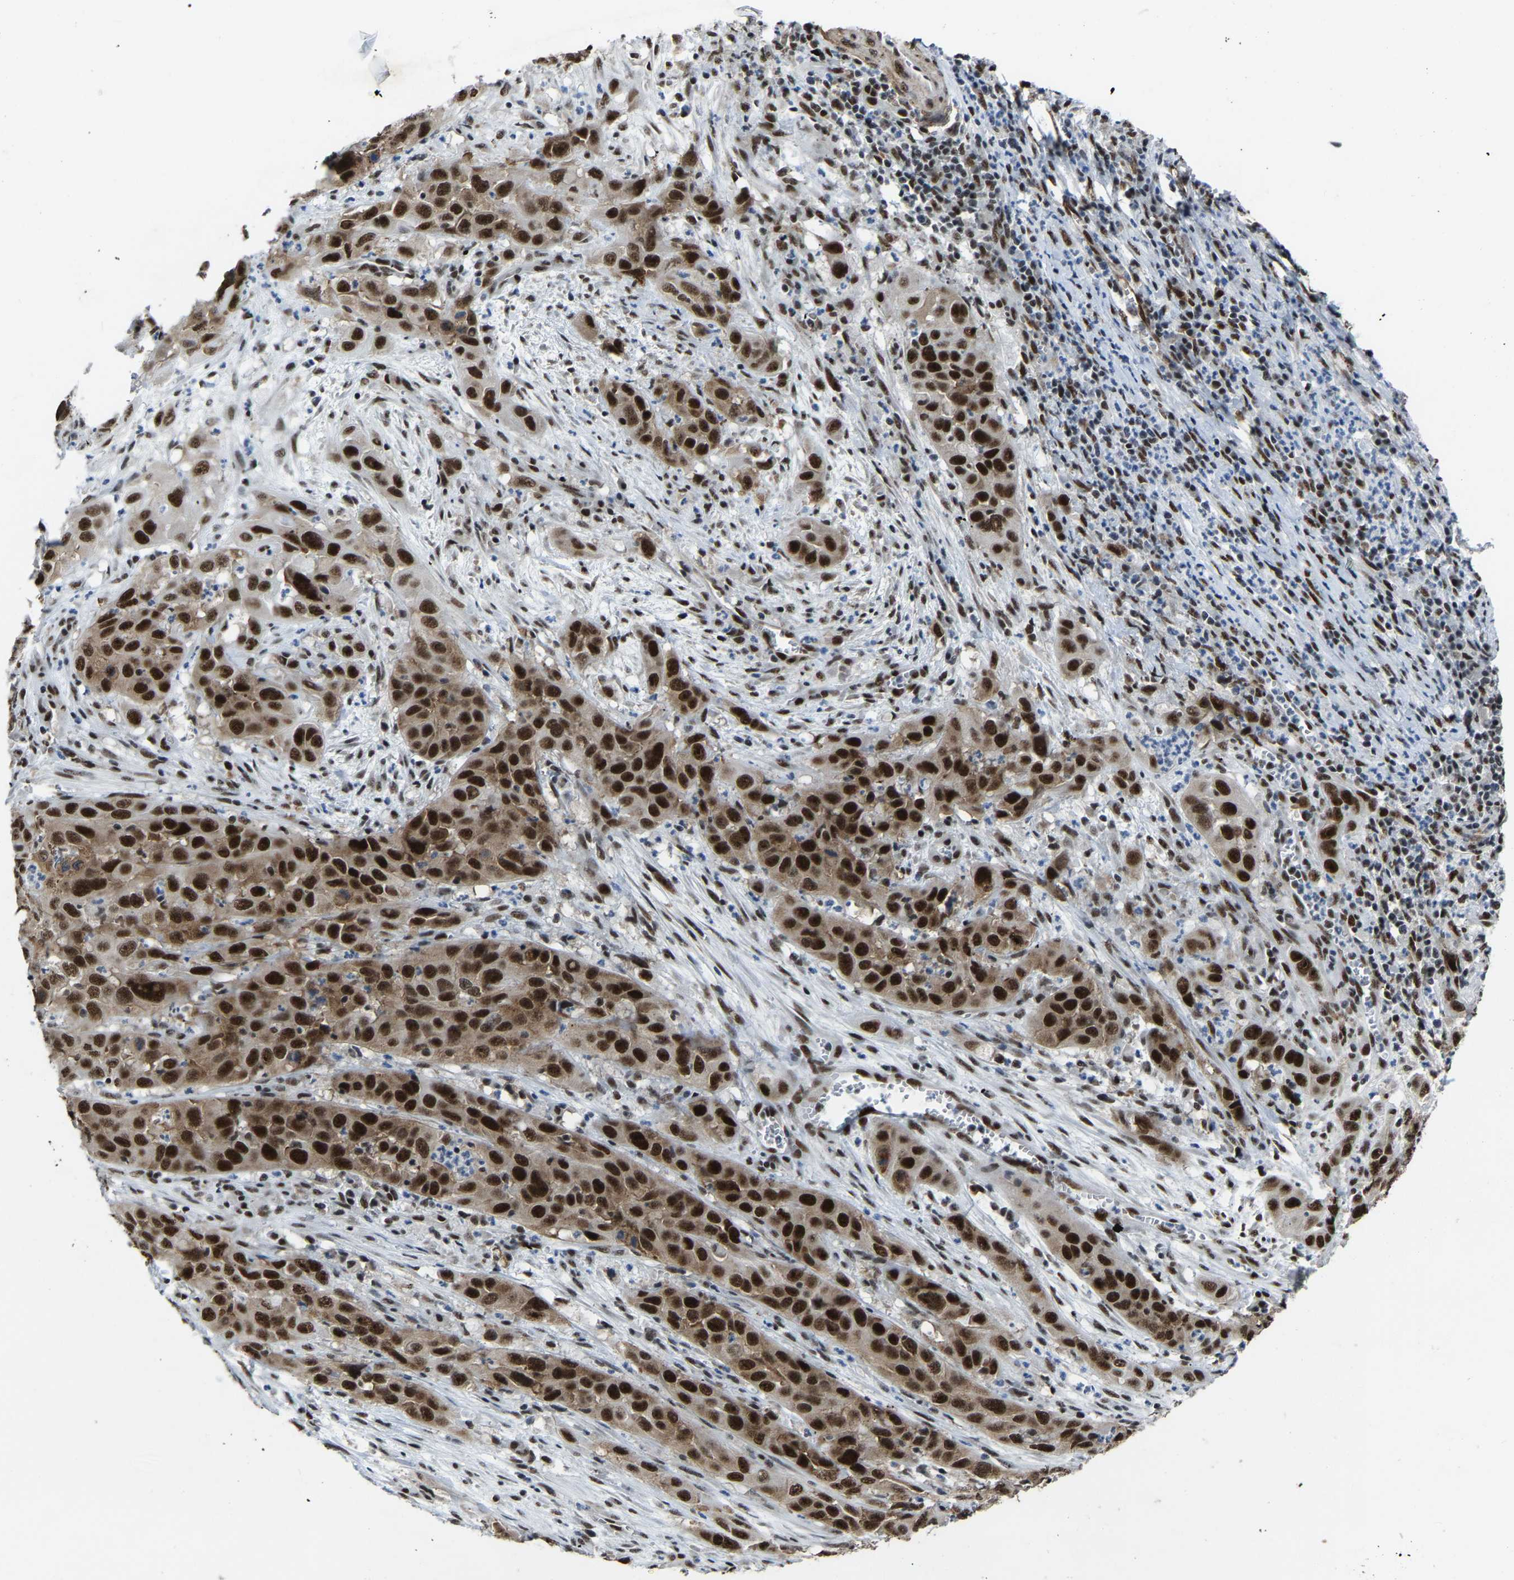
{"staining": {"intensity": "strong", "quantity": ">75%", "location": "nuclear"}, "tissue": "cervical cancer", "cell_type": "Tumor cells", "image_type": "cancer", "snomed": [{"axis": "morphology", "description": "Squamous cell carcinoma, NOS"}, {"axis": "topography", "description": "Cervix"}], "caption": "Protein expression analysis of human cervical cancer (squamous cell carcinoma) reveals strong nuclear positivity in approximately >75% of tumor cells. Ihc stains the protein of interest in brown and the nuclei are stained blue.", "gene": "DDX5", "patient": {"sex": "female", "age": 32}}